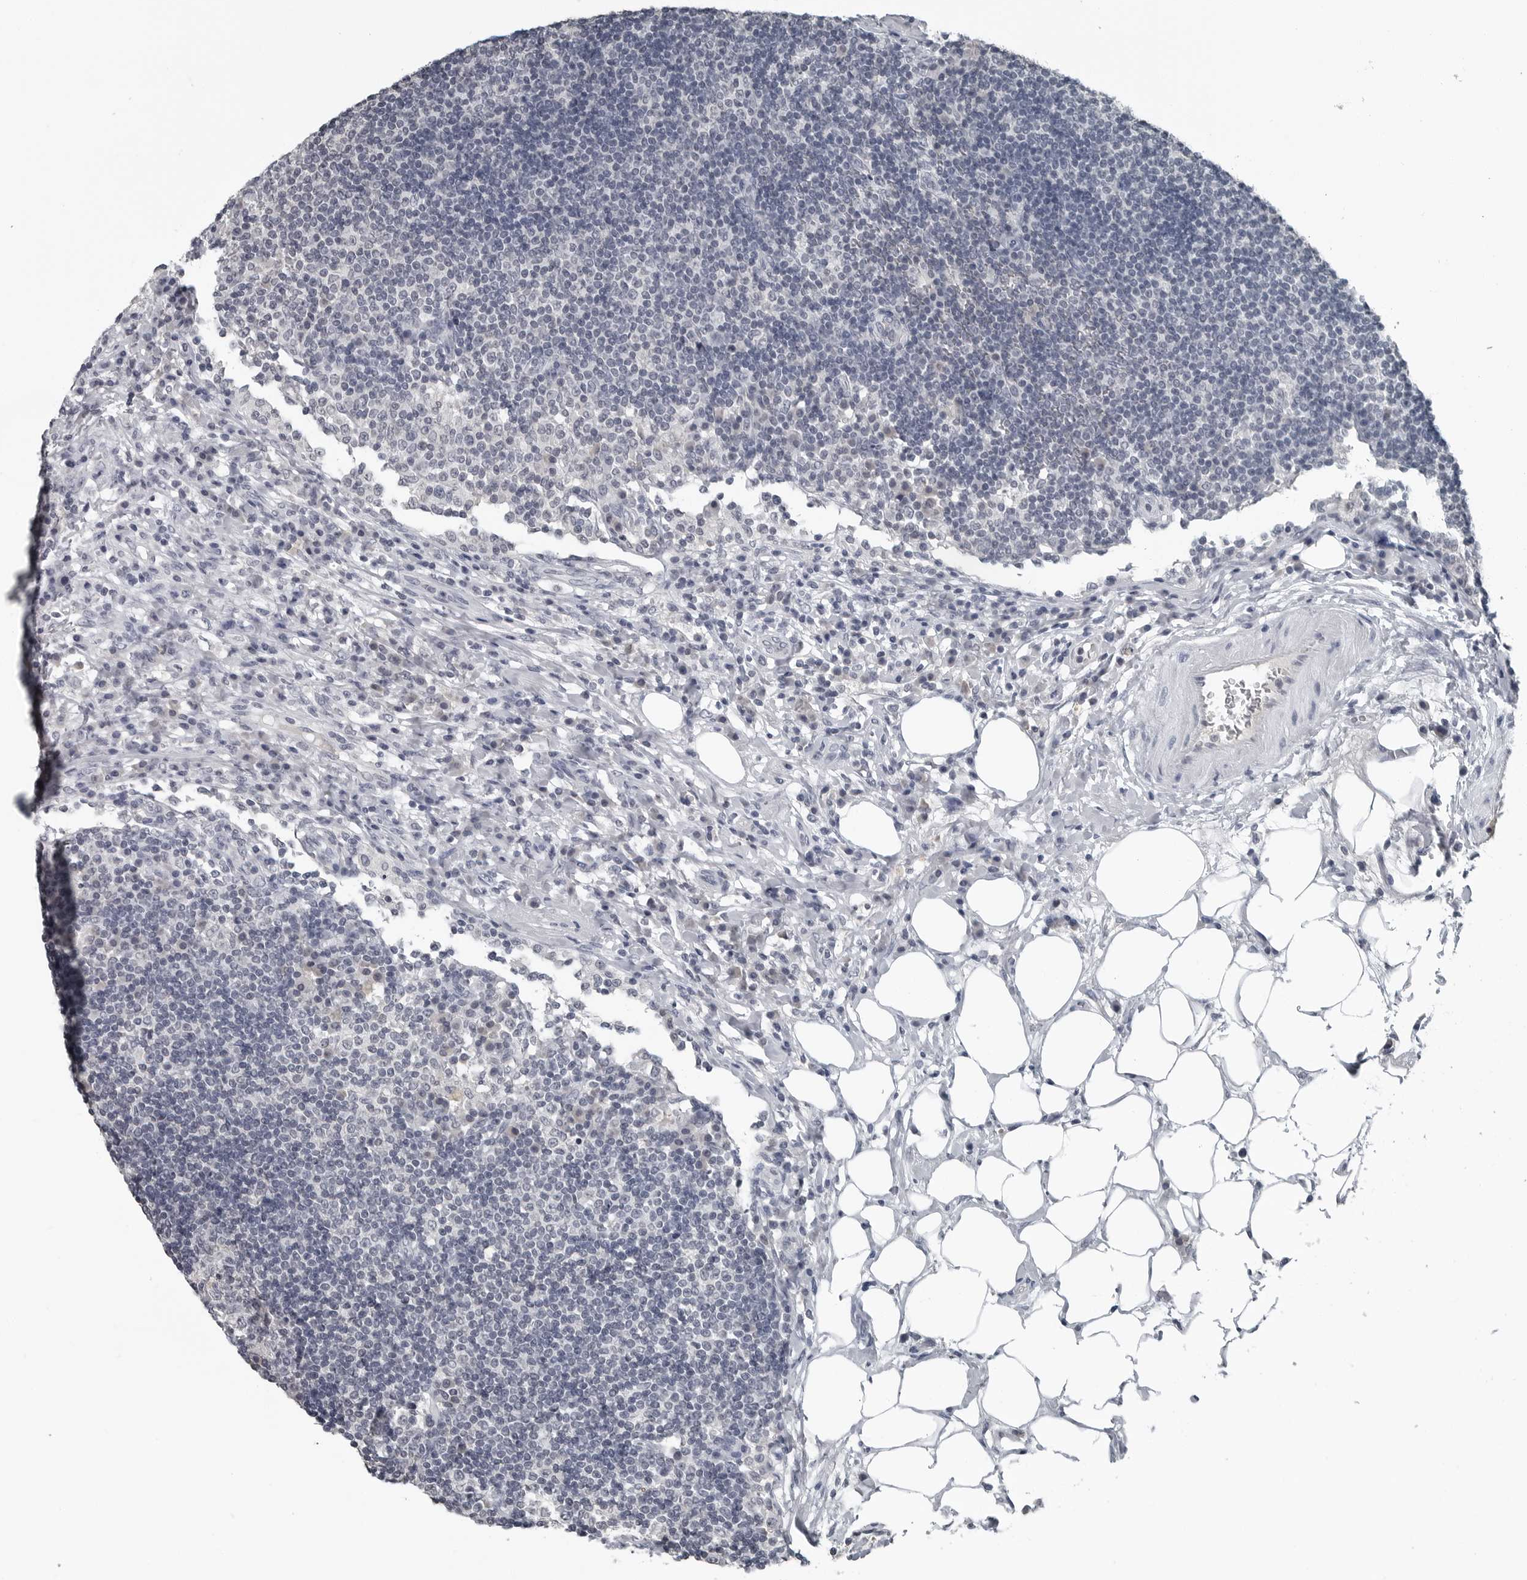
{"staining": {"intensity": "negative", "quantity": "none", "location": "none"}, "tissue": "lymph node", "cell_type": "Germinal center cells", "image_type": "normal", "snomed": [{"axis": "morphology", "description": "Normal tissue, NOS"}, {"axis": "topography", "description": "Lymph node"}], "caption": "The histopathology image displays no staining of germinal center cells in unremarkable lymph node. (Immunohistochemistry (ihc), brightfield microscopy, high magnification).", "gene": "SPINK1", "patient": {"sex": "female", "age": 53}}